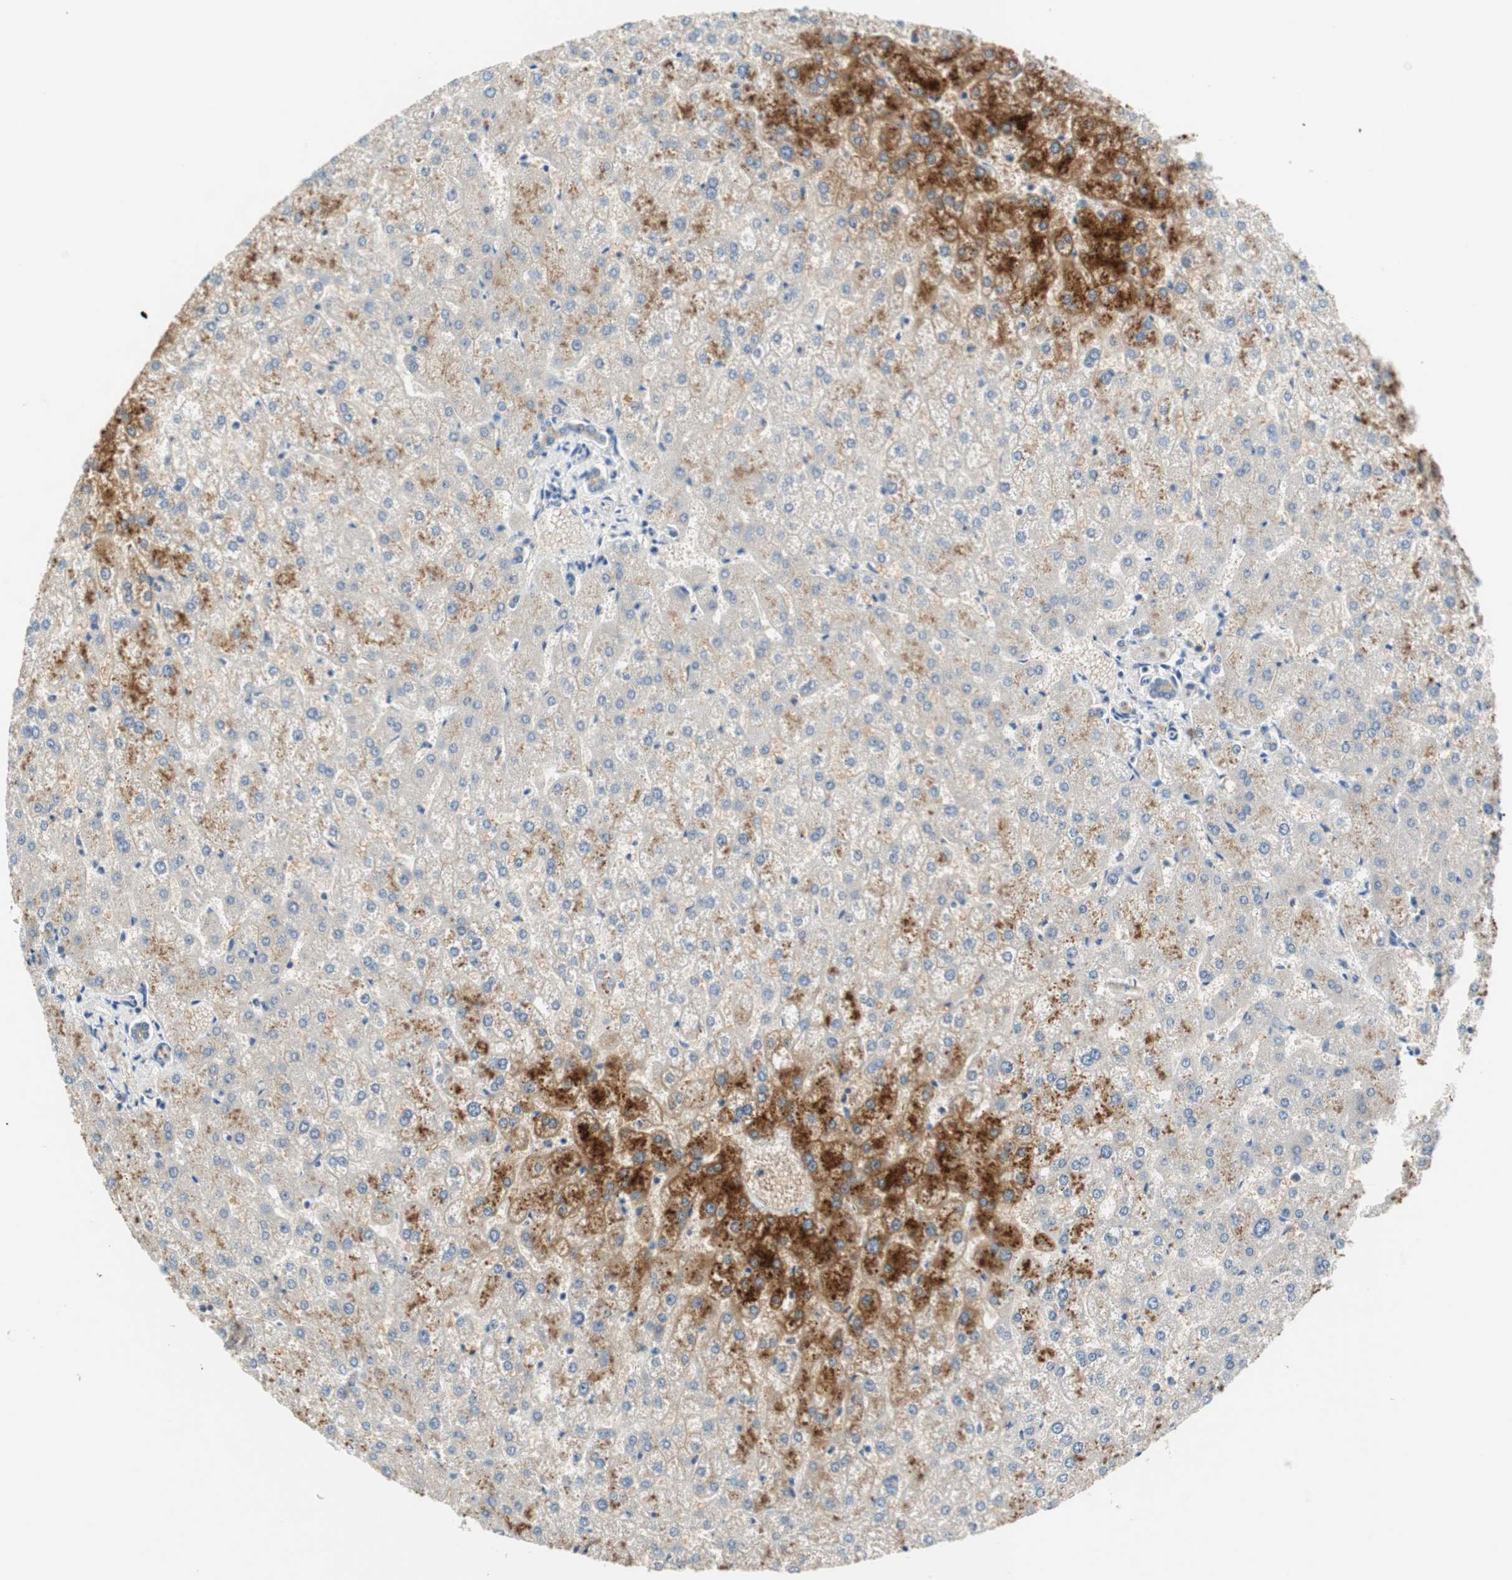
{"staining": {"intensity": "weak", "quantity": ">75%", "location": "cytoplasmic/membranous"}, "tissue": "liver", "cell_type": "Cholangiocytes", "image_type": "normal", "snomed": [{"axis": "morphology", "description": "Normal tissue, NOS"}, {"axis": "topography", "description": "Liver"}], "caption": "Brown immunohistochemical staining in benign human liver demonstrates weak cytoplasmic/membranous positivity in approximately >75% of cholangiocytes. Nuclei are stained in blue.", "gene": "GLUL", "patient": {"sex": "female", "age": 32}}